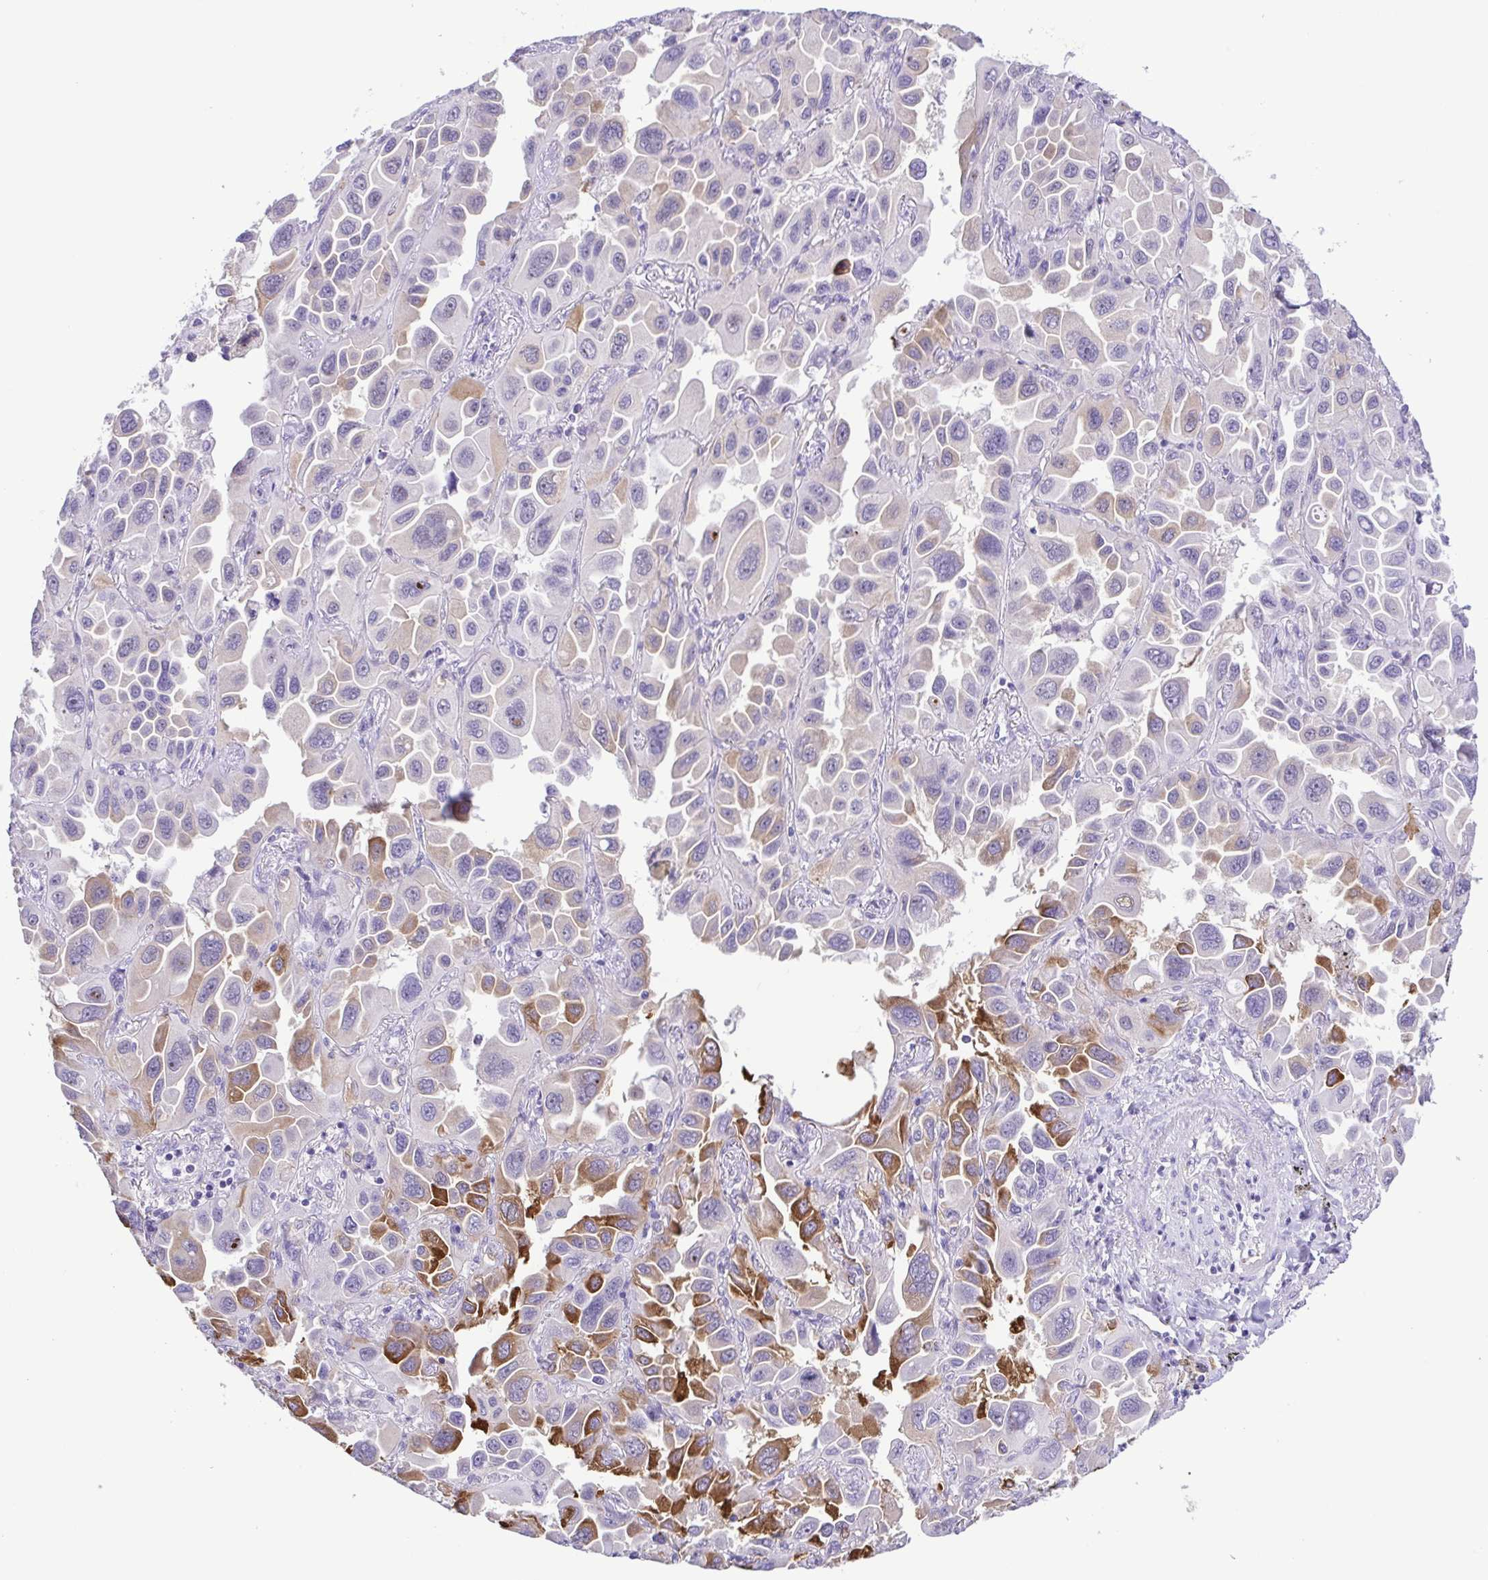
{"staining": {"intensity": "strong", "quantity": "<25%", "location": "cytoplasmic/membranous"}, "tissue": "lung cancer", "cell_type": "Tumor cells", "image_type": "cancer", "snomed": [{"axis": "morphology", "description": "Adenocarcinoma, NOS"}, {"axis": "topography", "description": "Lung"}], "caption": "Protein staining shows strong cytoplasmic/membranous positivity in about <25% of tumor cells in lung cancer.", "gene": "DCLK2", "patient": {"sex": "male", "age": 64}}